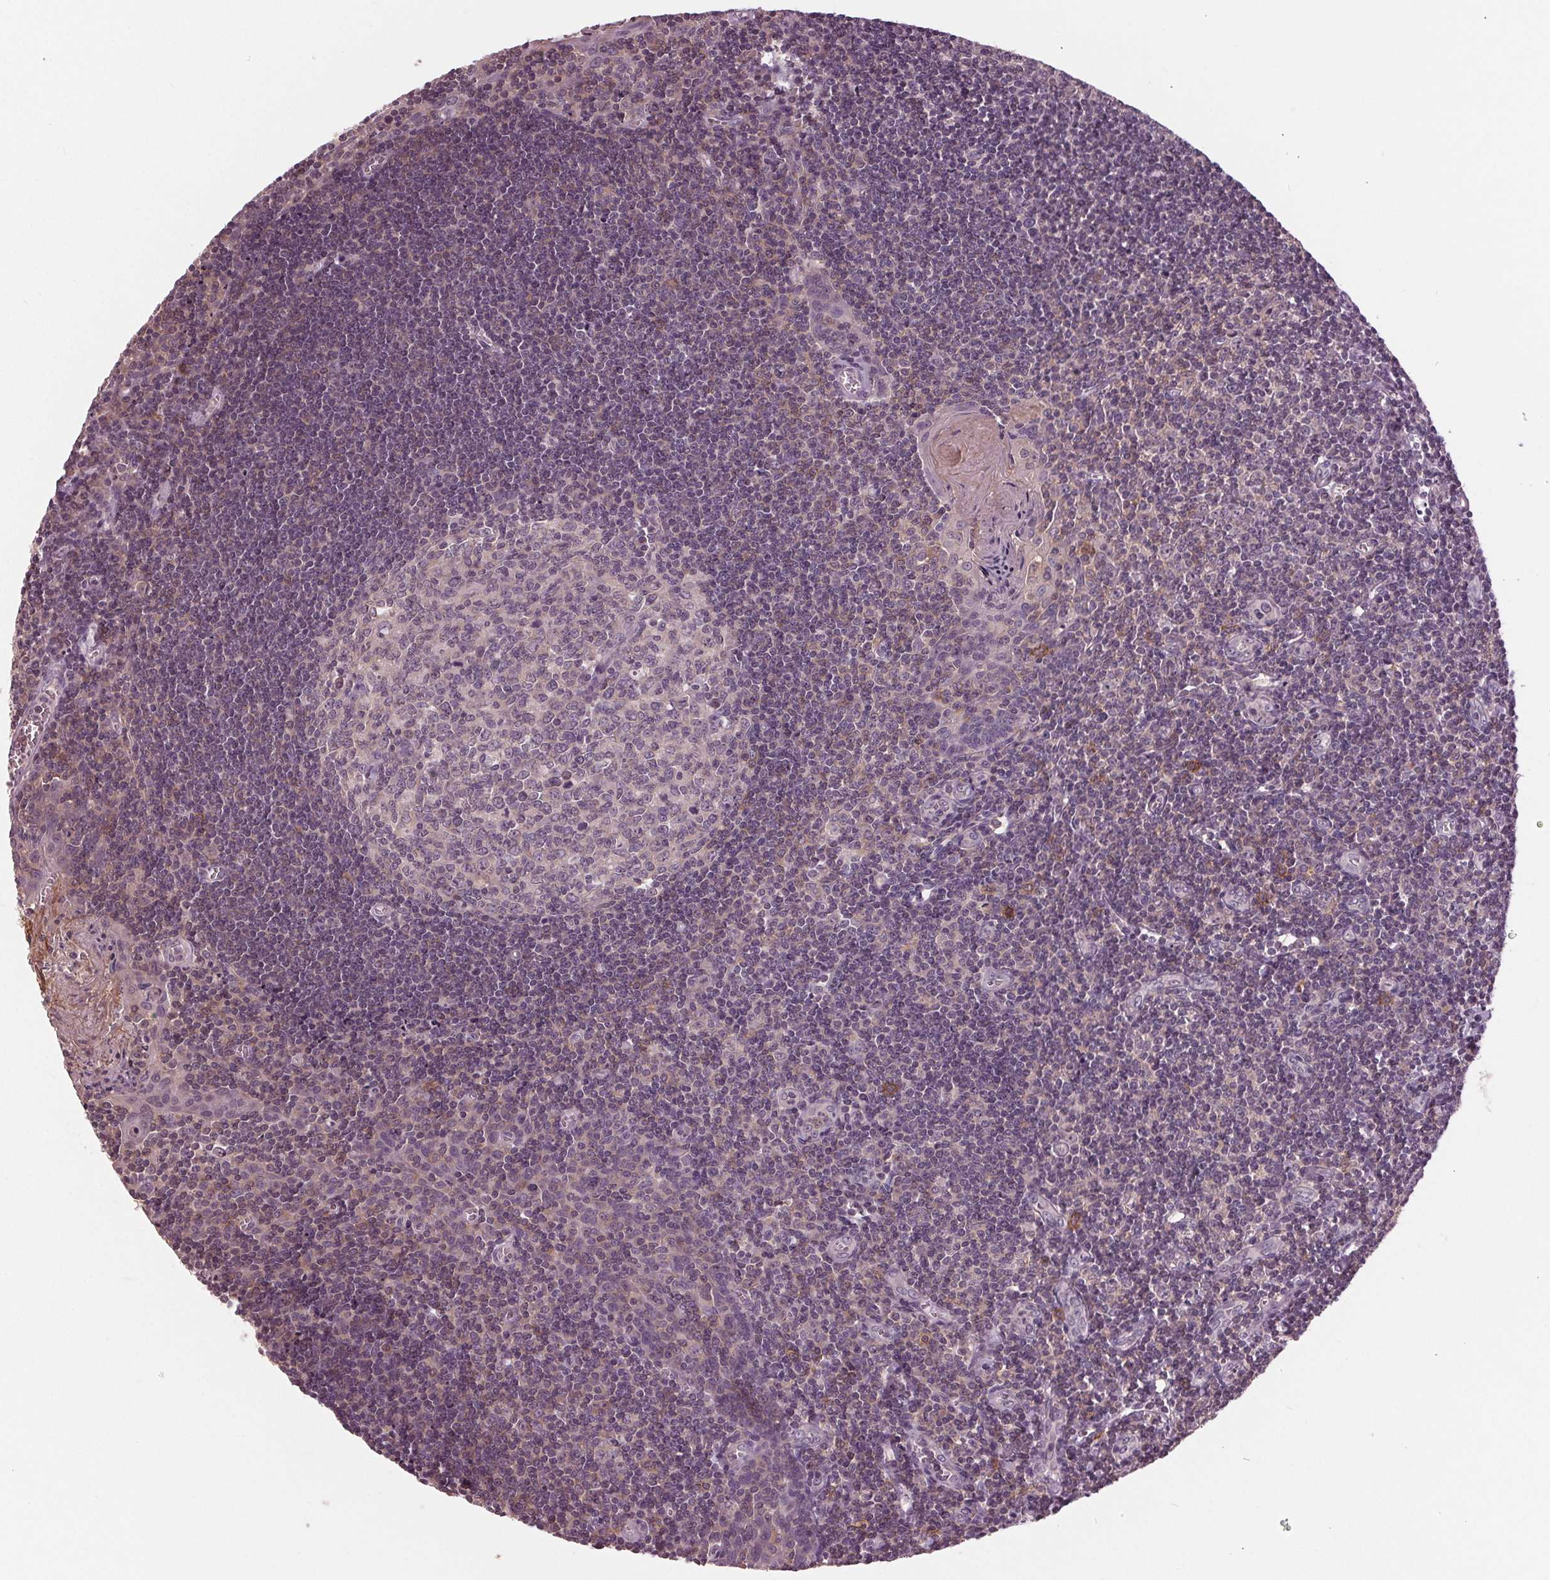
{"staining": {"intensity": "negative", "quantity": "none", "location": "none"}, "tissue": "tonsil", "cell_type": "Germinal center cells", "image_type": "normal", "snomed": [{"axis": "morphology", "description": "Normal tissue, NOS"}, {"axis": "morphology", "description": "Inflammation, NOS"}, {"axis": "topography", "description": "Tonsil"}], "caption": "High power microscopy micrograph of an immunohistochemistry (IHC) photomicrograph of benign tonsil, revealing no significant positivity in germinal center cells.", "gene": "SIGLEC6", "patient": {"sex": "female", "age": 31}}